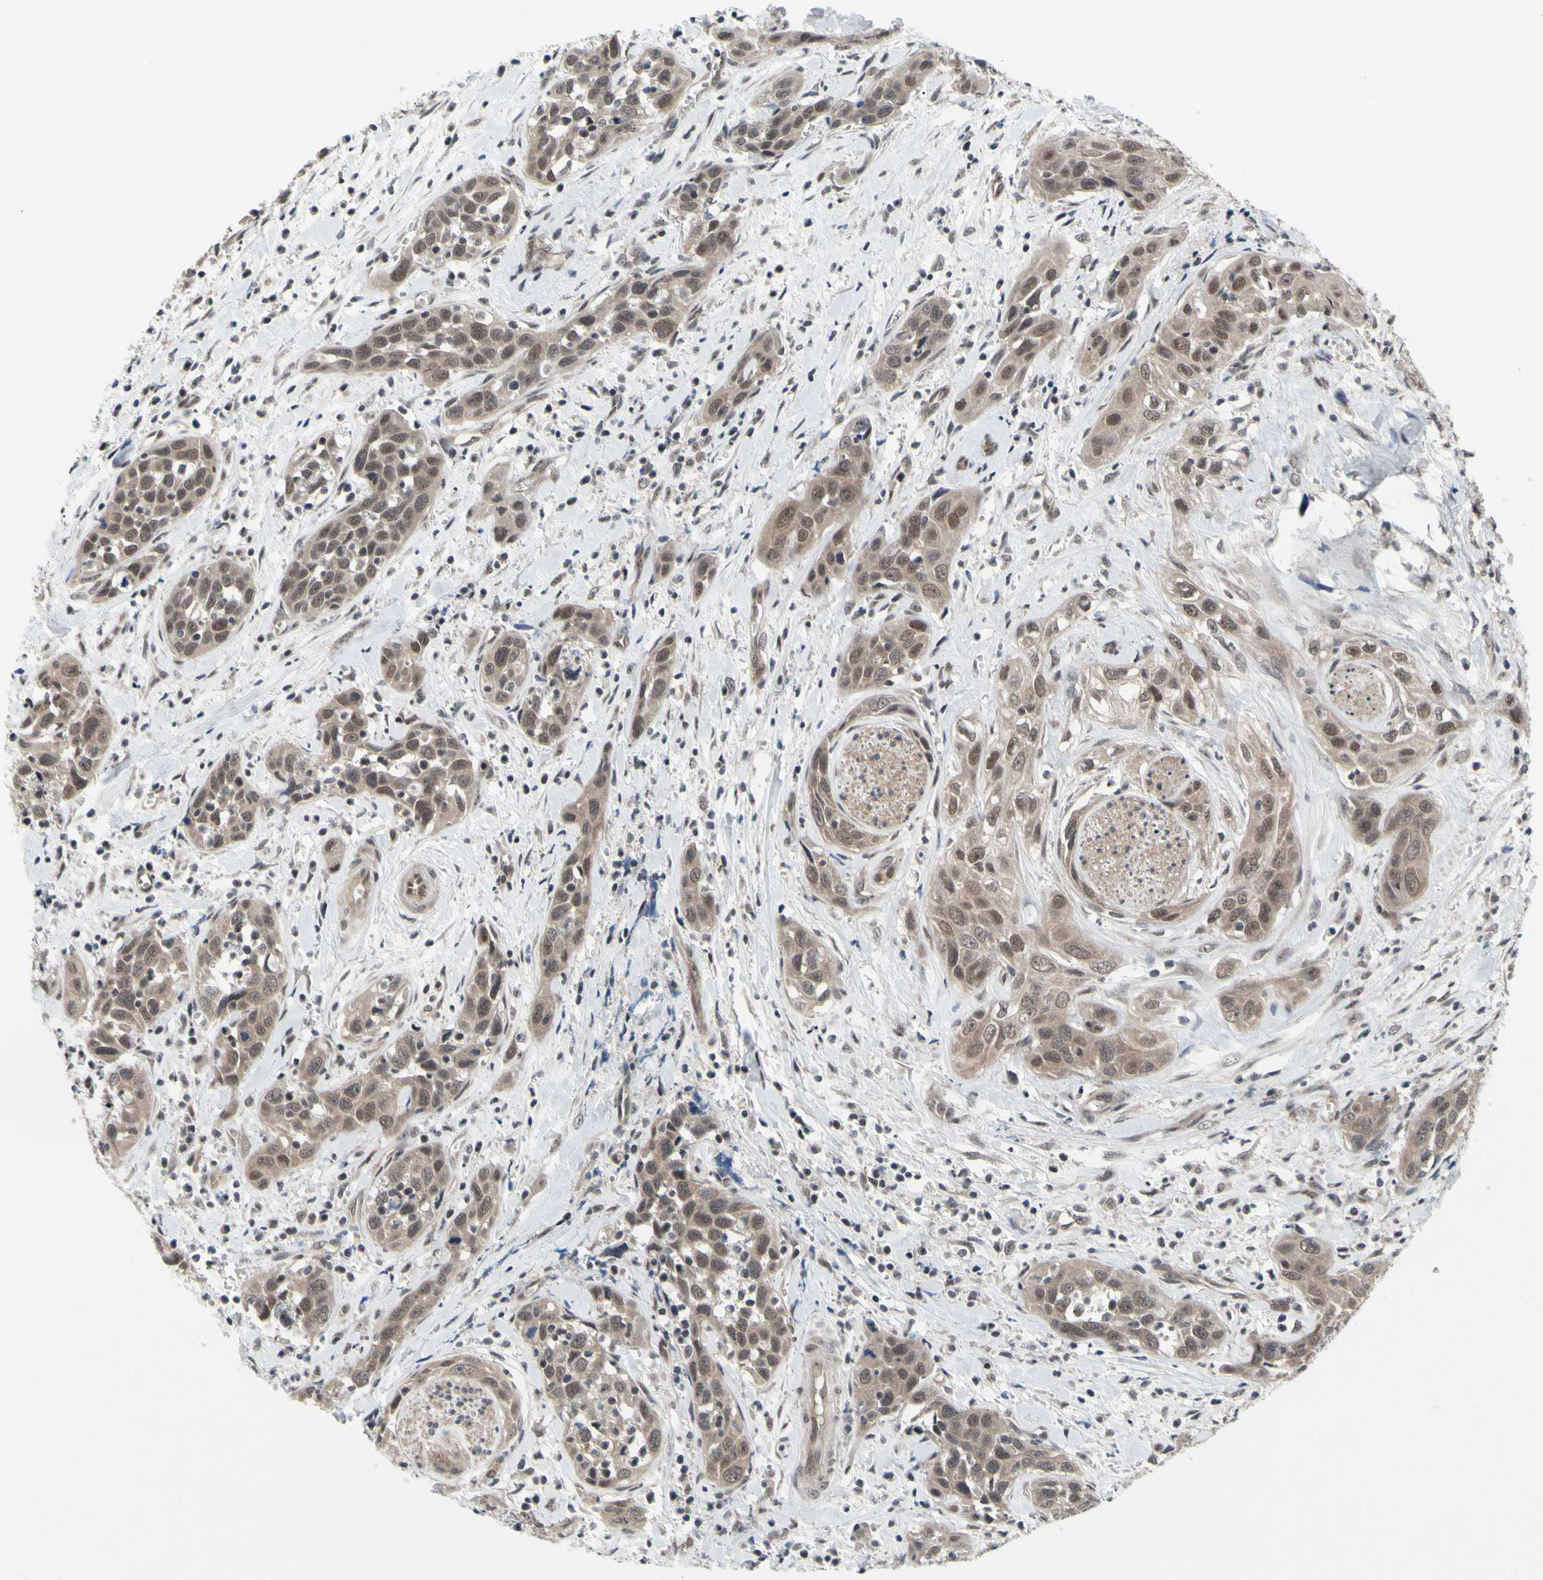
{"staining": {"intensity": "moderate", "quantity": ">75%", "location": "cytoplasmic/membranous,nuclear"}, "tissue": "head and neck cancer", "cell_type": "Tumor cells", "image_type": "cancer", "snomed": [{"axis": "morphology", "description": "Squamous cell carcinoma, NOS"}, {"axis": "topography", "description": "Oral tissue"}, {"axis": "topography", "description": "Head-Neck"}], "caption": "A medium amount of moderate cytoplasmic/membranous and nuclear positivity is appreciated in approximately >75% of tumor cells in head and neck cancer tissue.", "gene": "TRDMT1", "patient": {"sex": "female", "age": 50}}